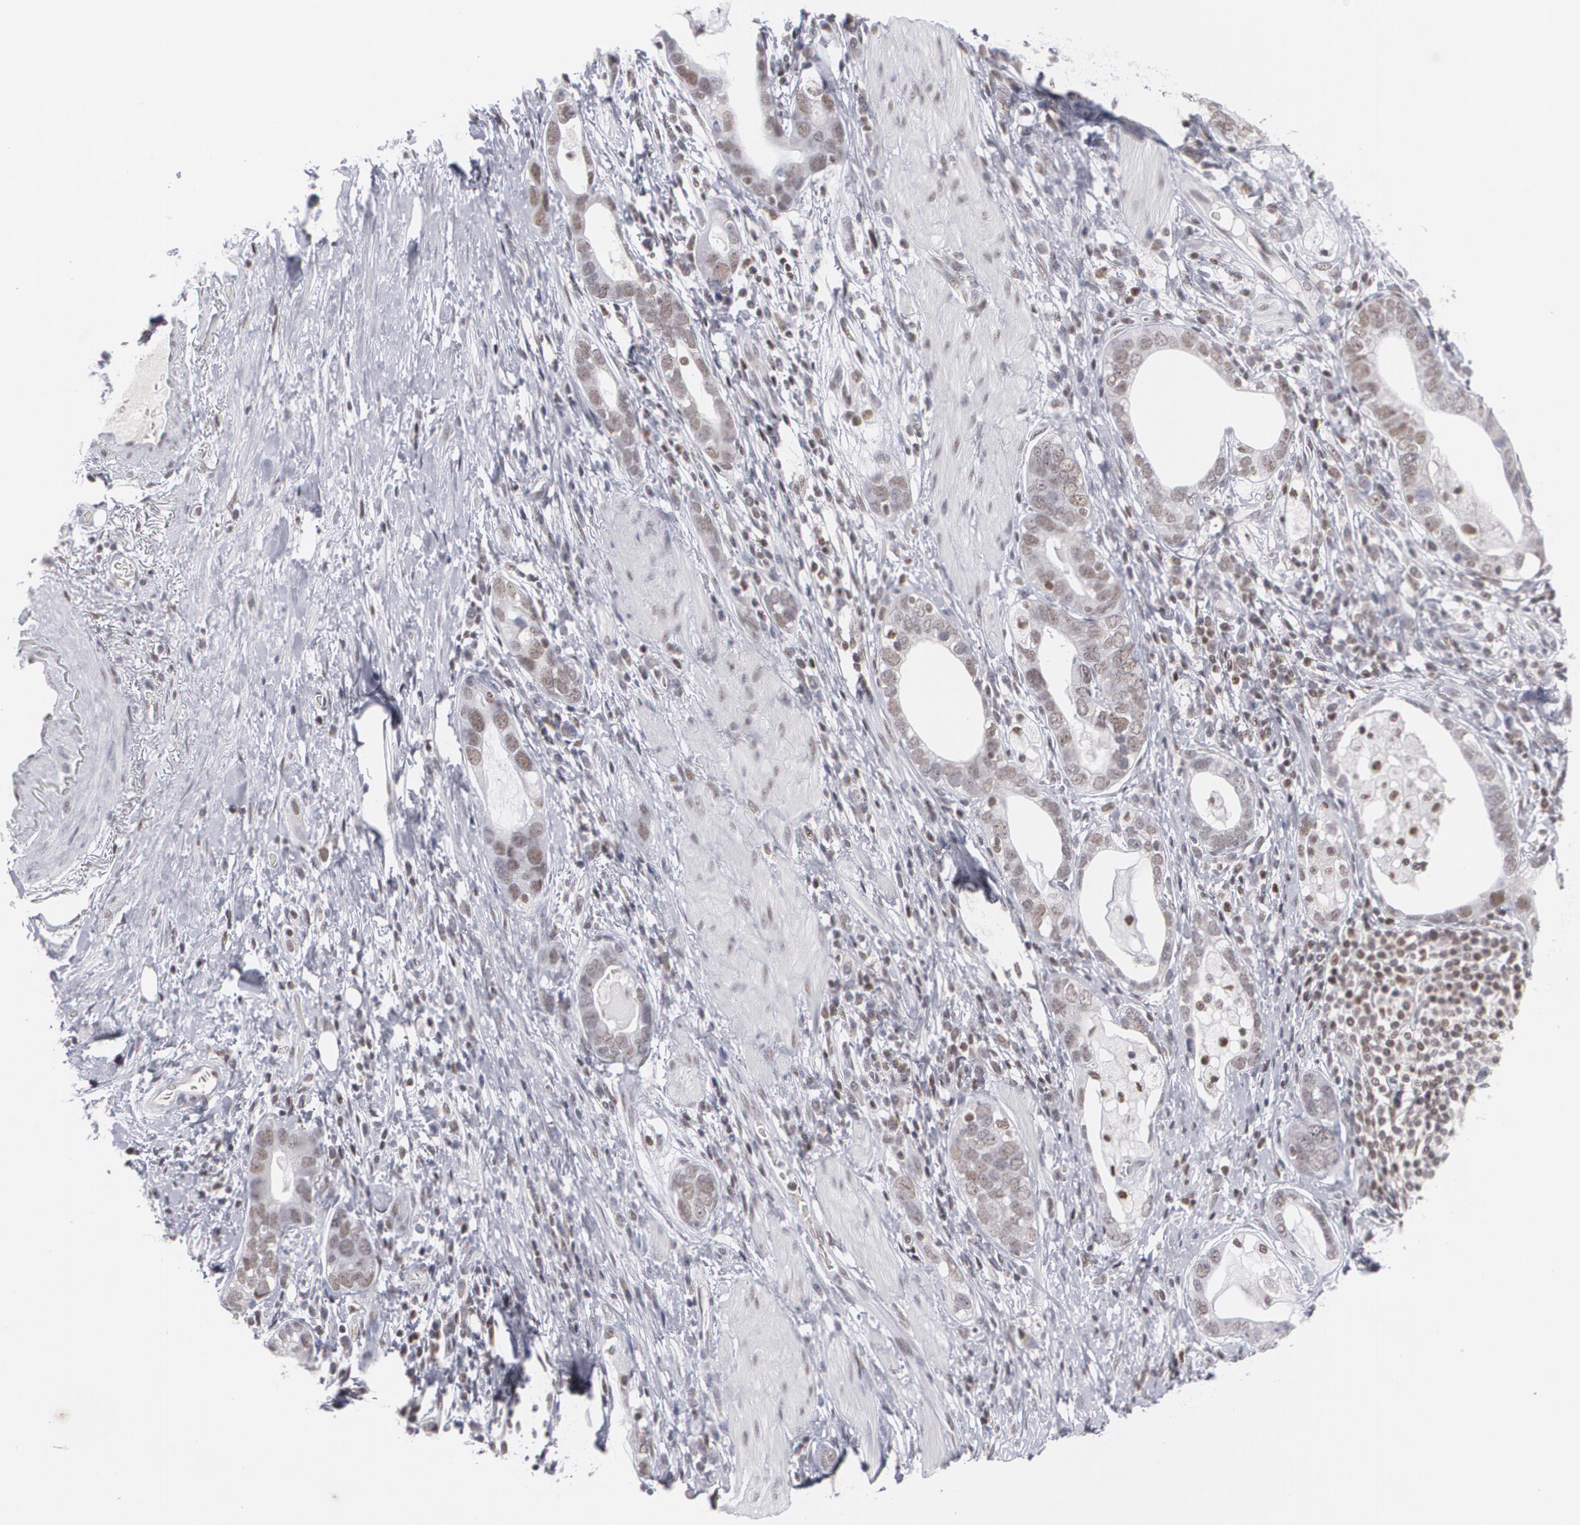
{"staining": {"intensity": "weak", "quantity": ">75%", "location": "nuclear"}, "tissue": "stomach cancer", "cell_type": "Tumor cells", "image_type": "cancer", "snomed": [{"axis": "morphology", "description": "Adenocarcinoma, NOS"}, {"axis": "topography", "description": "Stomach, lower"}], "caption": "The histopathology image shows a brown stain indicating the presence of a protein in the nuclear of tumor cells in stomach cancer.", "gene": "MCL1", "patient": {"sex": "female", "age": 93}}